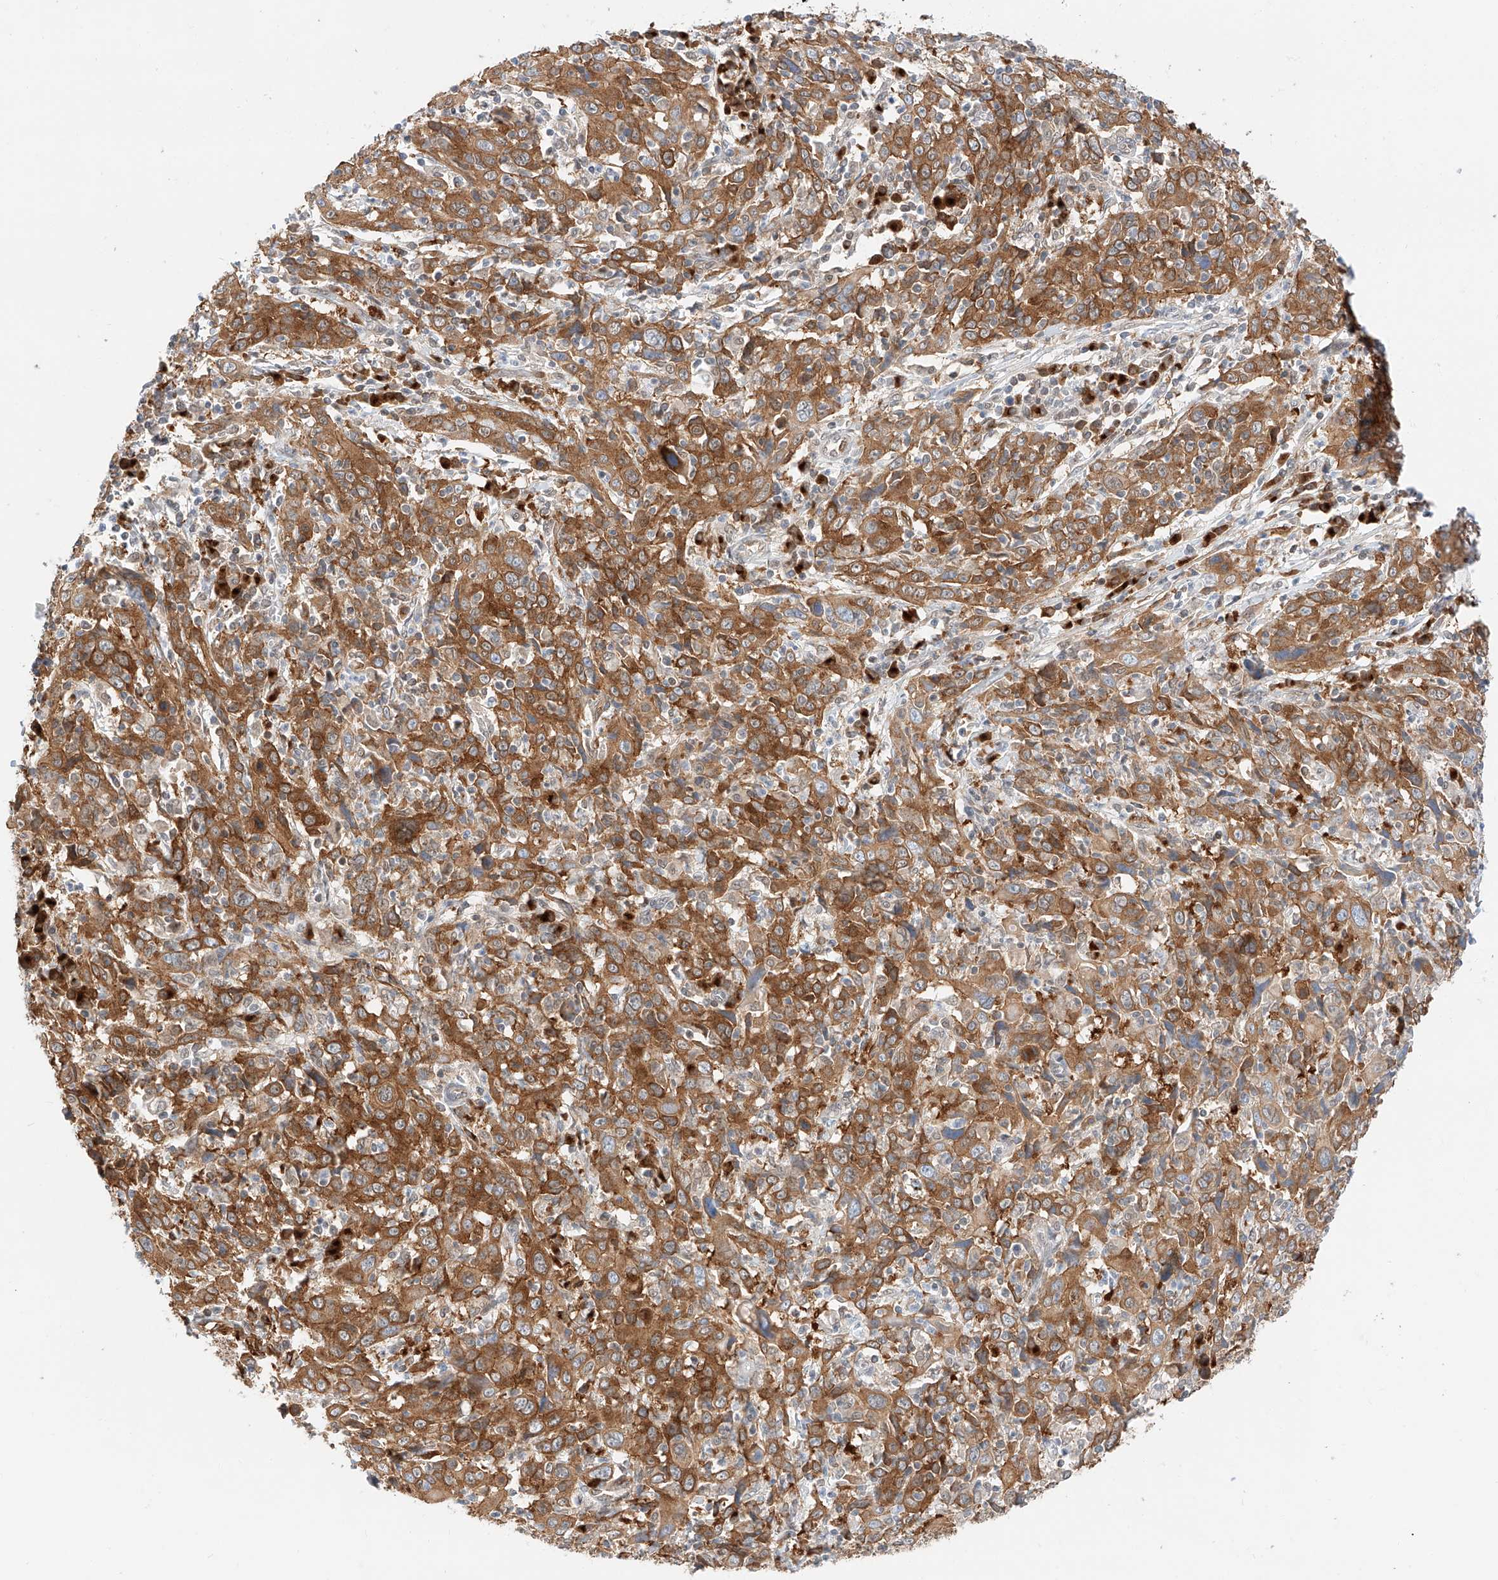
{"staining": {"intensity": "moderate", "quantity": ">75%", "location": "cytoplasmic/membranous"}, "tissue": "cervical cancer", "cell_type": "Tumor cells", "image_type": "cancer", "snomed": [{"axis": "morphology", "description": "Squamous cell carcinoma, NOS"}, {"axis": "topography", "description": "Cervix"}], "caption": "Immunohistochemical staining of human squamous cell carcinoma (cervical) reveals medium levels of moderate cytoplasmic/membranous positivity in about >75% of tumor cells.", "gene": "CARMIL1", "patient": {"sex": "female", "age": 46}}